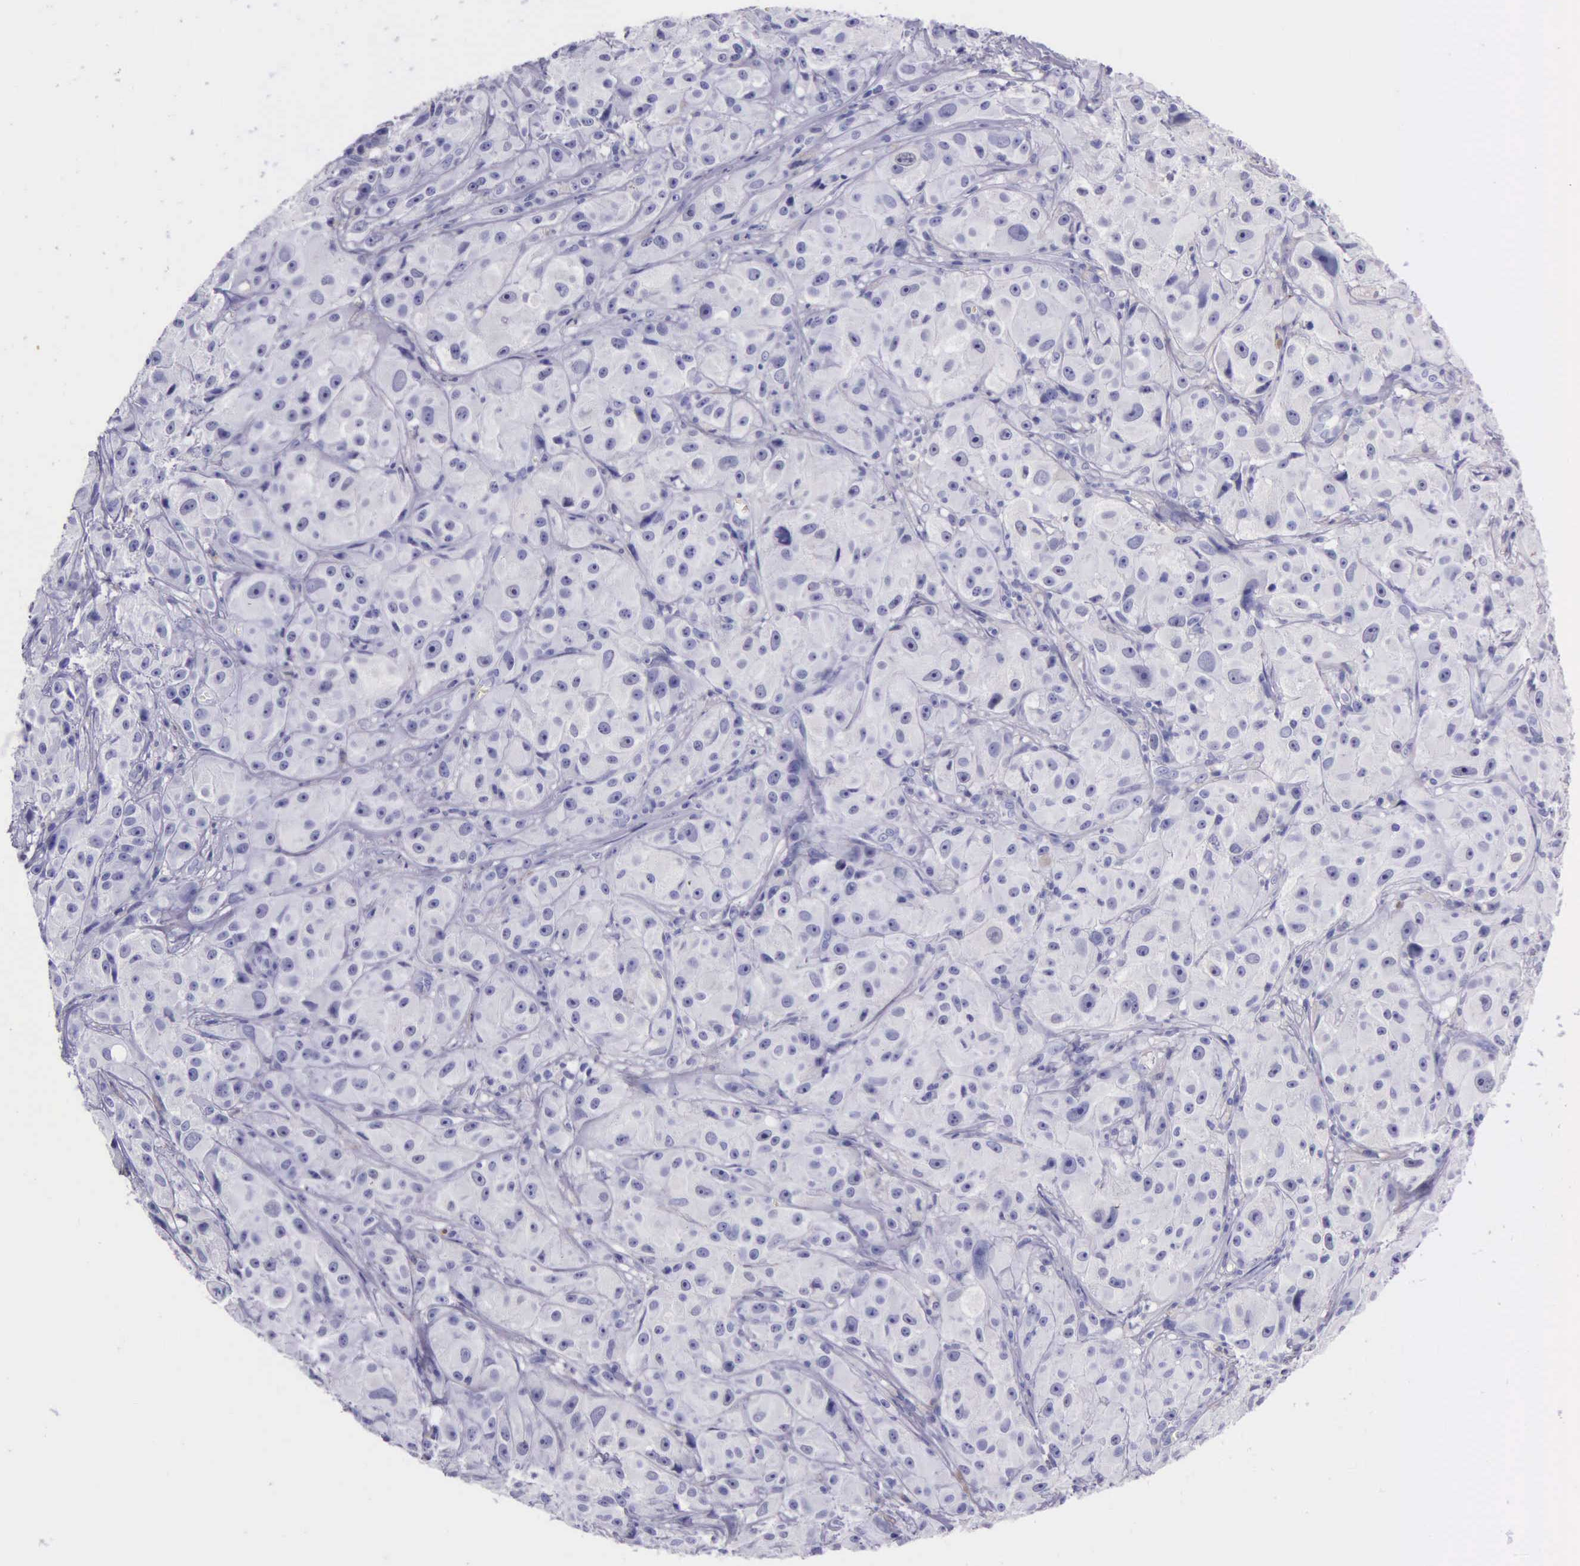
{"staining": {"intensity": "negative", "quantity": "none", "location": "none"}, "tissue": "melanoma", "cell_type": "Tumor cells", "image_type": "cancer", "snomed": [{"axis": "morphology", "description": "Malignant melanoma, NOS"}, {"axis": "topography", "description": "Skin"}], "caption": "Immunohistochemistry of malignant melanoma shows no expression in tumor cells.", "gene": "KLK3", "patient": {"sex": "male", "age": 56}}